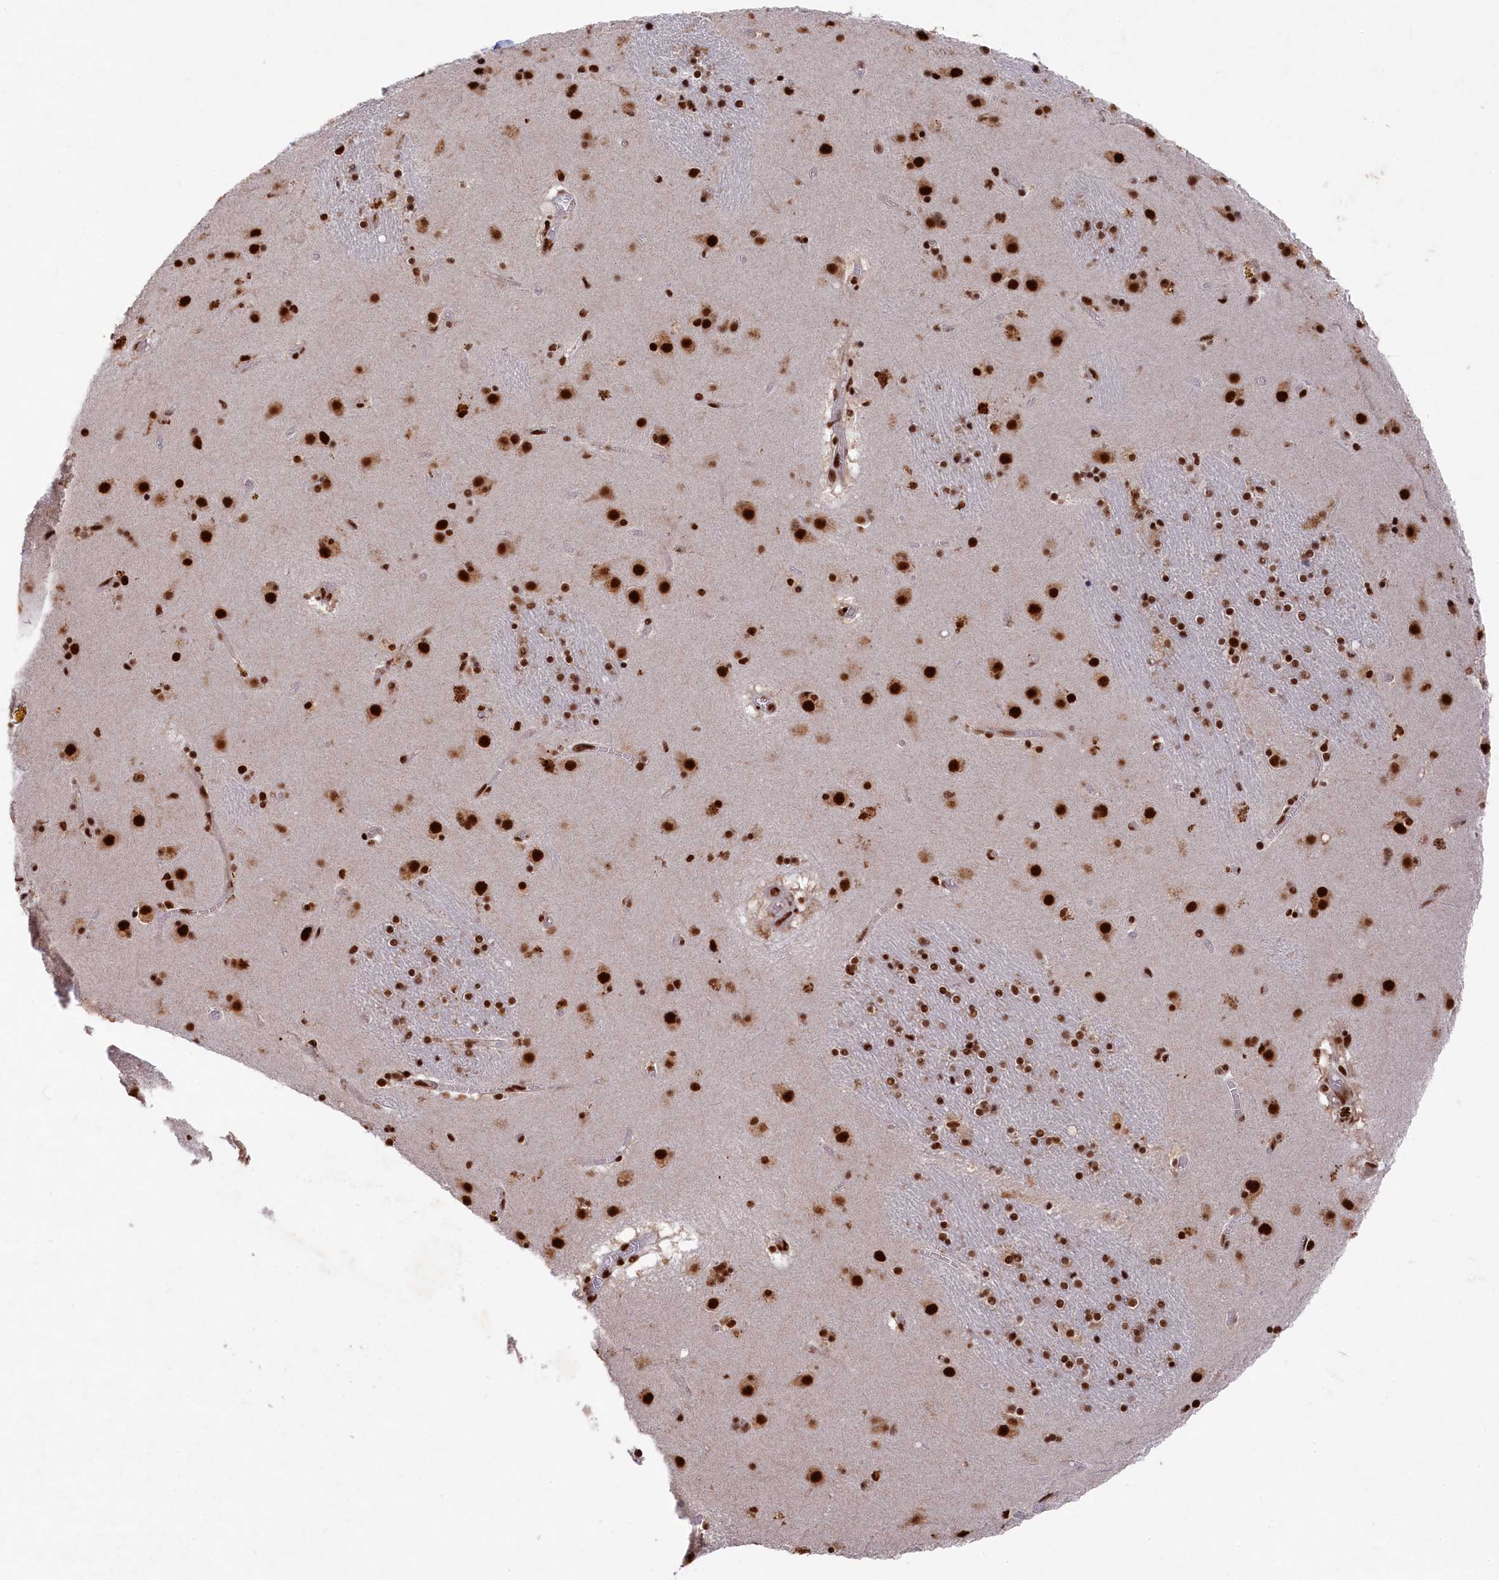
{"staining": {"intensity": "strong", "quantity": ">75%", "location": "nuclear"}, "tissue": "caudate", "cell_type": "Glial cells", "image_type": "normal", "snomed": [{"axis": "morphology", "description": "Normal tissue, NOS"}, {"axis": "topography", "description": "Lateral ventricle wall"}], "caption": "Unremarkable caudate exhibits strong nuclear staining in approximately >75% of glial cells Nuclei are stained in blue..", "gene": "PRPF31", "patient": {"sex": "male", "age": 70}}